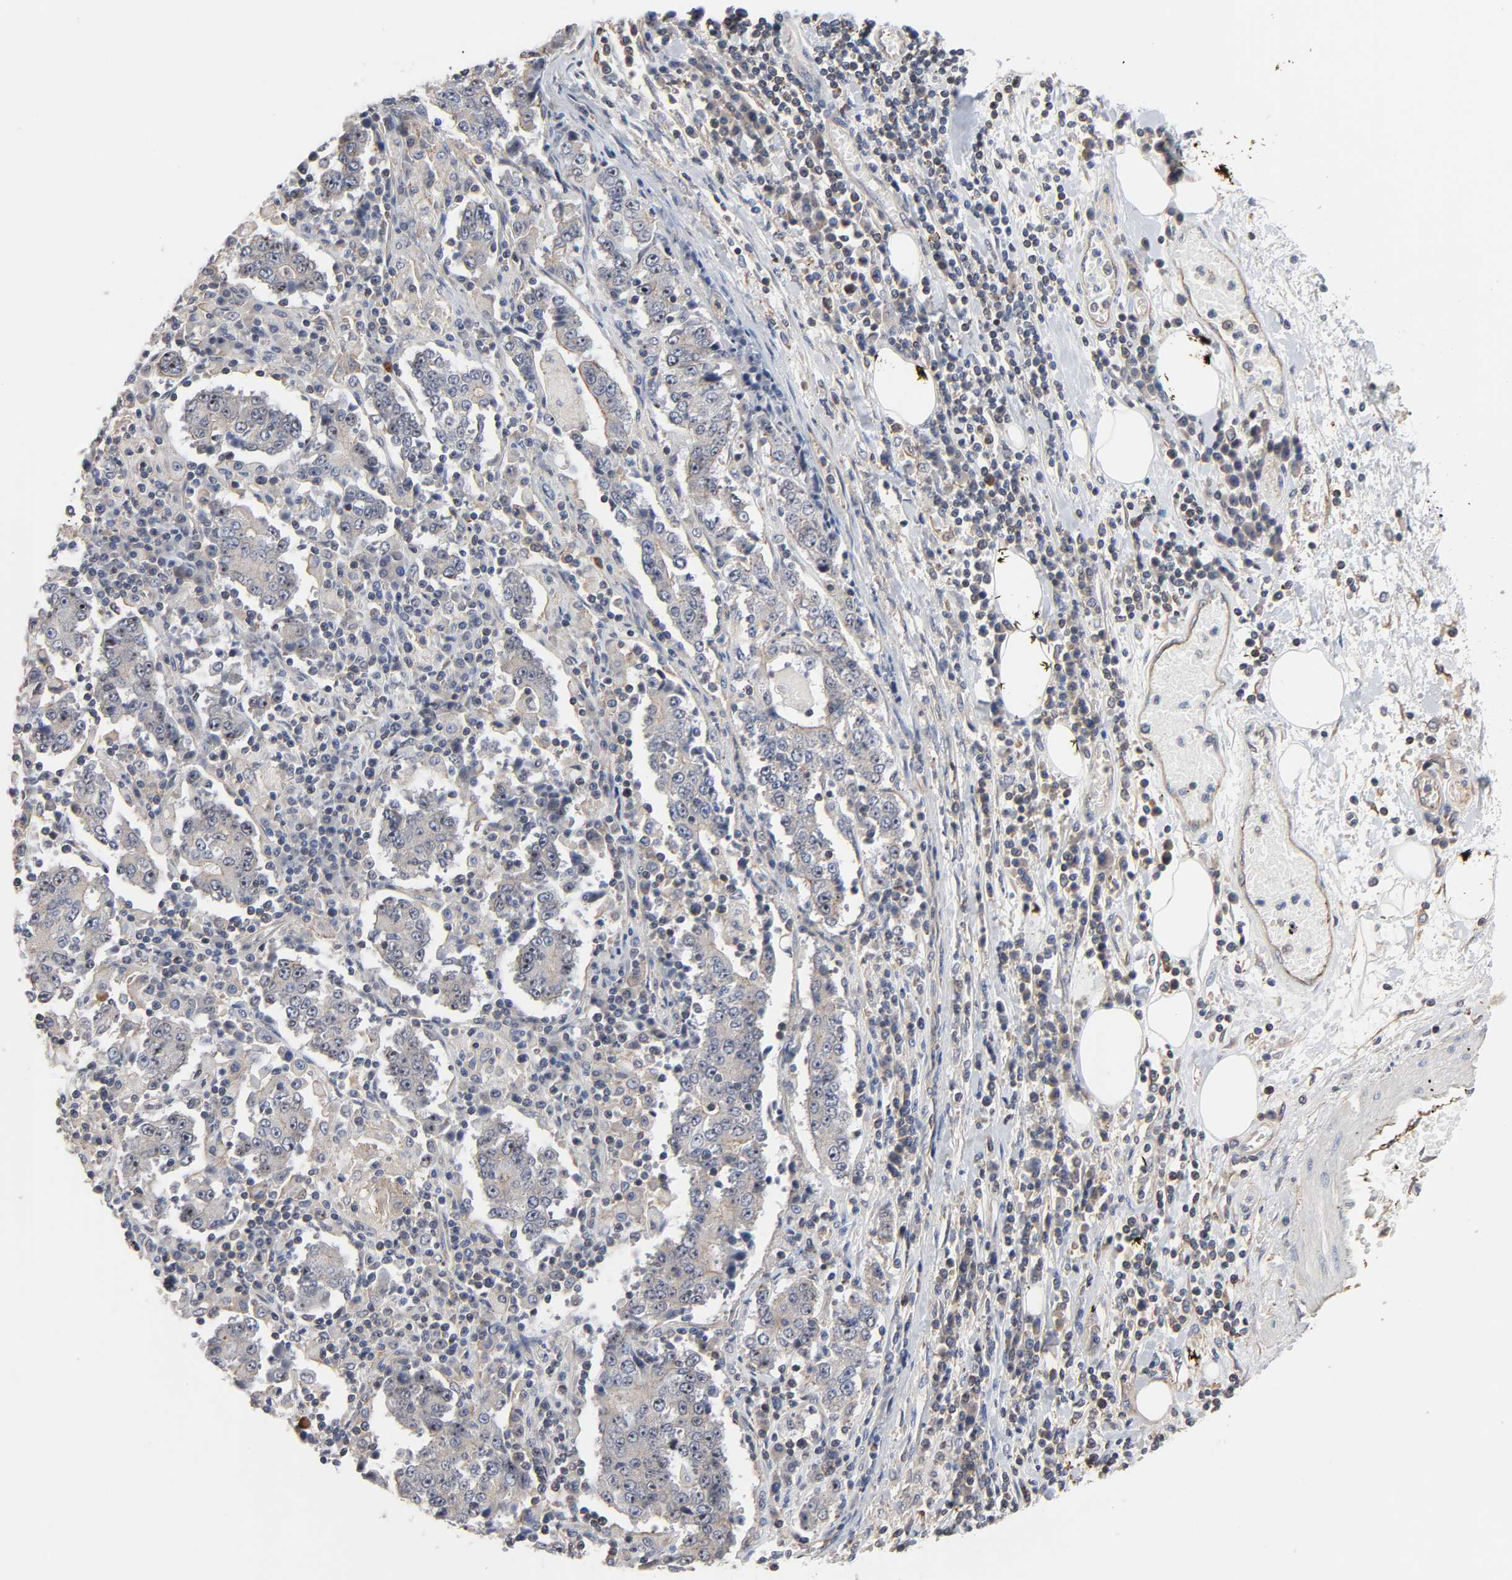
{"staining": {"intensity": "weak", "quantity": "25%-75%", "location": "cytoplasmic/membranous,nuclear"}, "tissue": "stomach cancer", "cell_type": "Tumor cells", "image_type": "cancer", "snomed": [{"axis": "morphology", "description": "Normal tissue, NOS"}, {"axis": "morphology", "description": "Adenocarcinoma, NOS"}, {"axis": "topography", "description": "Stomach, upper"}, {"axis": "topography", "description": "Stomach"}], "caption": "Tumor cells show weak cytoplasmic/membranous and nuclear expression in about 25%-75% of cells in stomach adenocarcinoma.", "gene": "DDX10", "patient": {"sex": "male", "age": 59}}